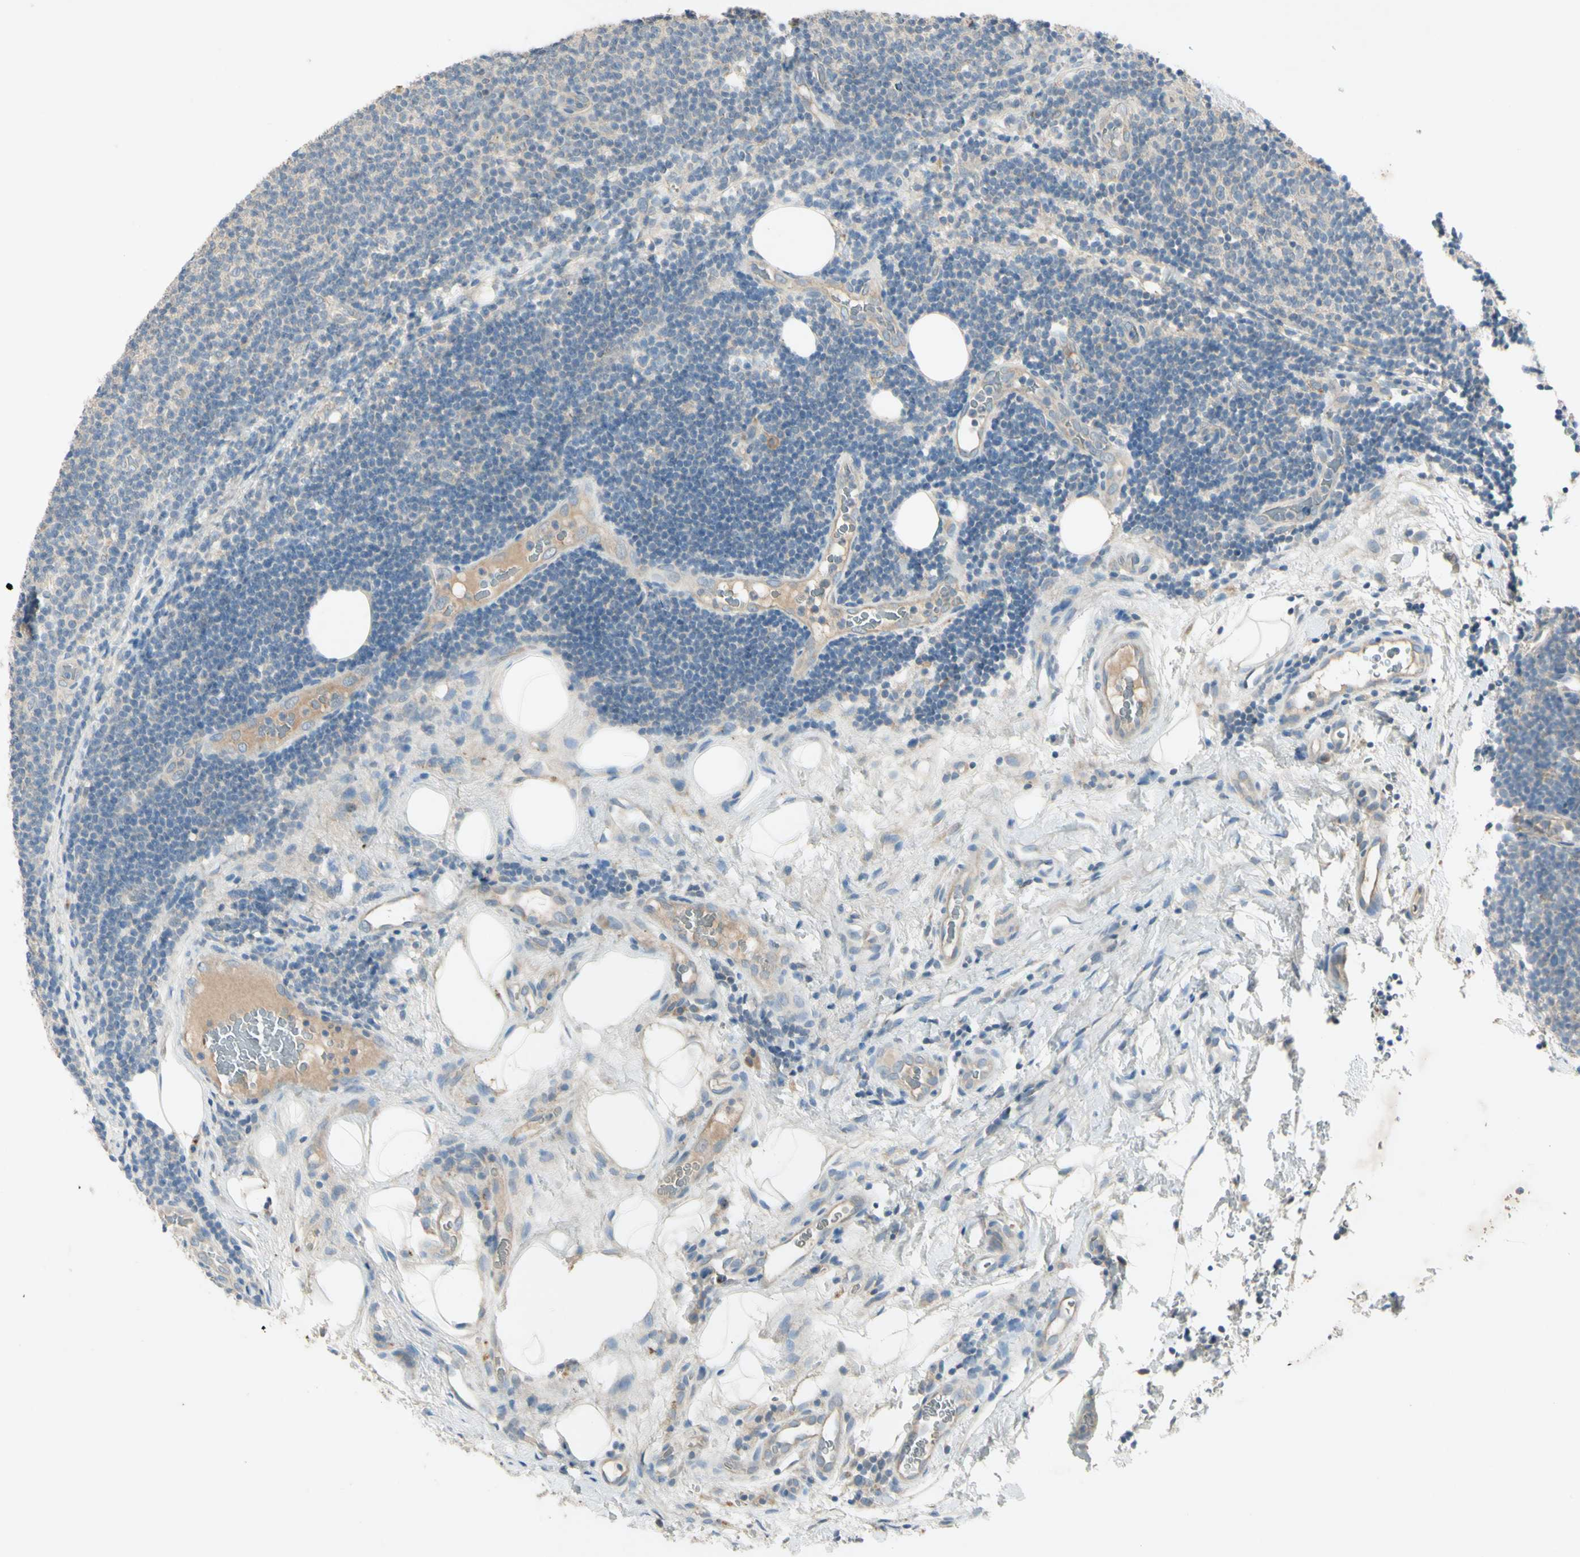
{"staining": {"intensity": "negative", "quantity": "none", "location": "none"}, "tissue": "lymphoma", "cell_type": "Tumor cells", "image_type": "cancer", "snomed": [{"axis": "morphology", "description": "Malignant lymphoma, non-Hodgkin's type, Low grade"}, {"axis": "topography", "description": "Lymph node"}], "caption": "Histopathology image shows no significant protein expression in tumor cells of malignant lymphoma, non-Hodgkin's type (low-grade).", "gene": "AATK", "patient": {"sex": "male", "age": 83}}